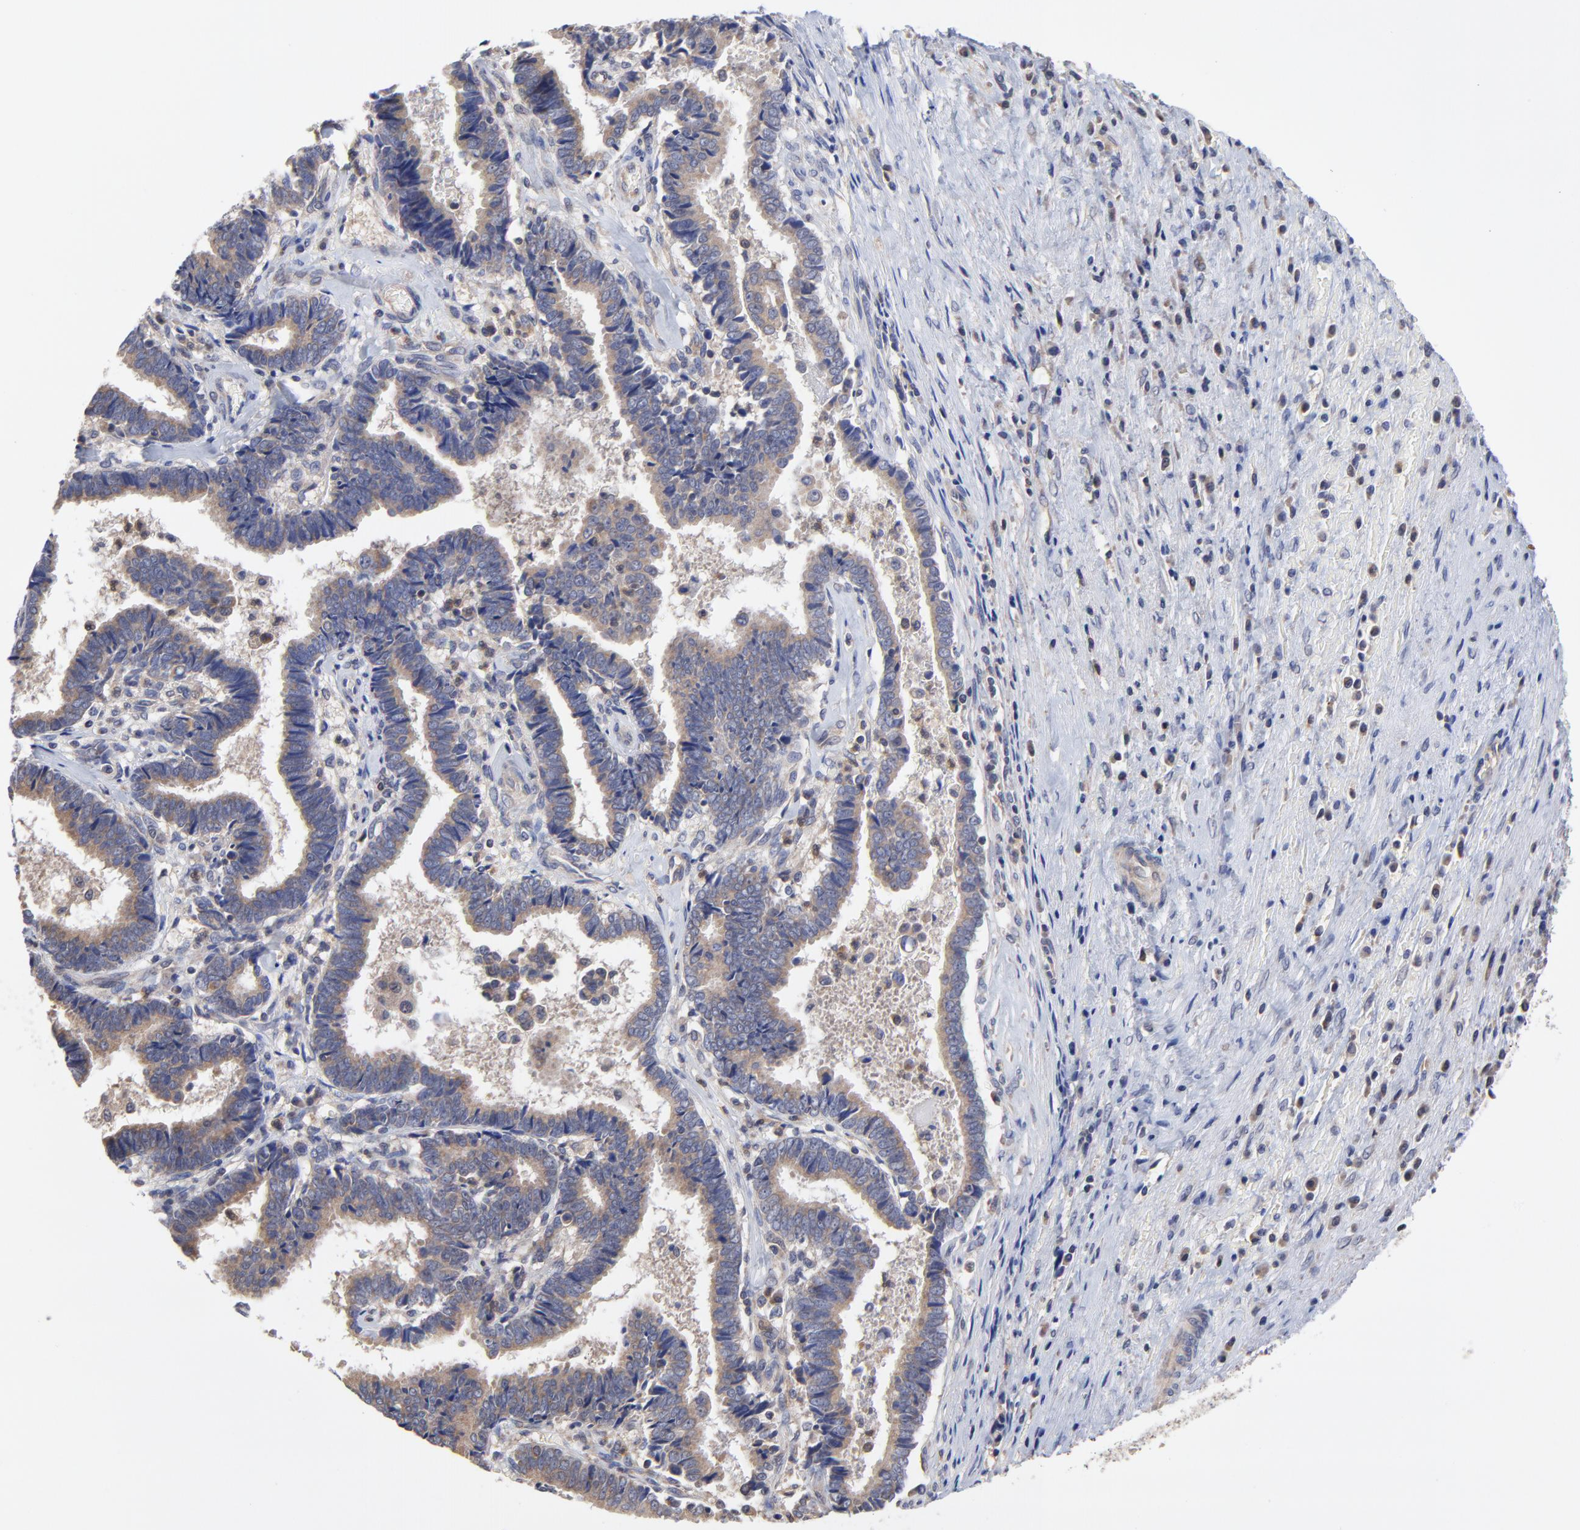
{"staining": {"intensity": "weak", "quantity": ">75%", "location": "cytoplasmic/membranous"}, "tissue": "liver cancer", "cell_type": "Tumor cells", "image_type": "cancer", "snomed": [{"axis": "morphology", "description": "Cholangiocarcinoma"}, {"axis": "topography", "description": "Liver"}], "caption": "Liver cholangiocarcinoma tissue demonstrates weak cytoplasmic/membranous positivity in approximately >75% of tumor cells, visualized by immunohistochemistry.", "gene": "PCMT1", "patient": {"sex": "male", "age": 57}}